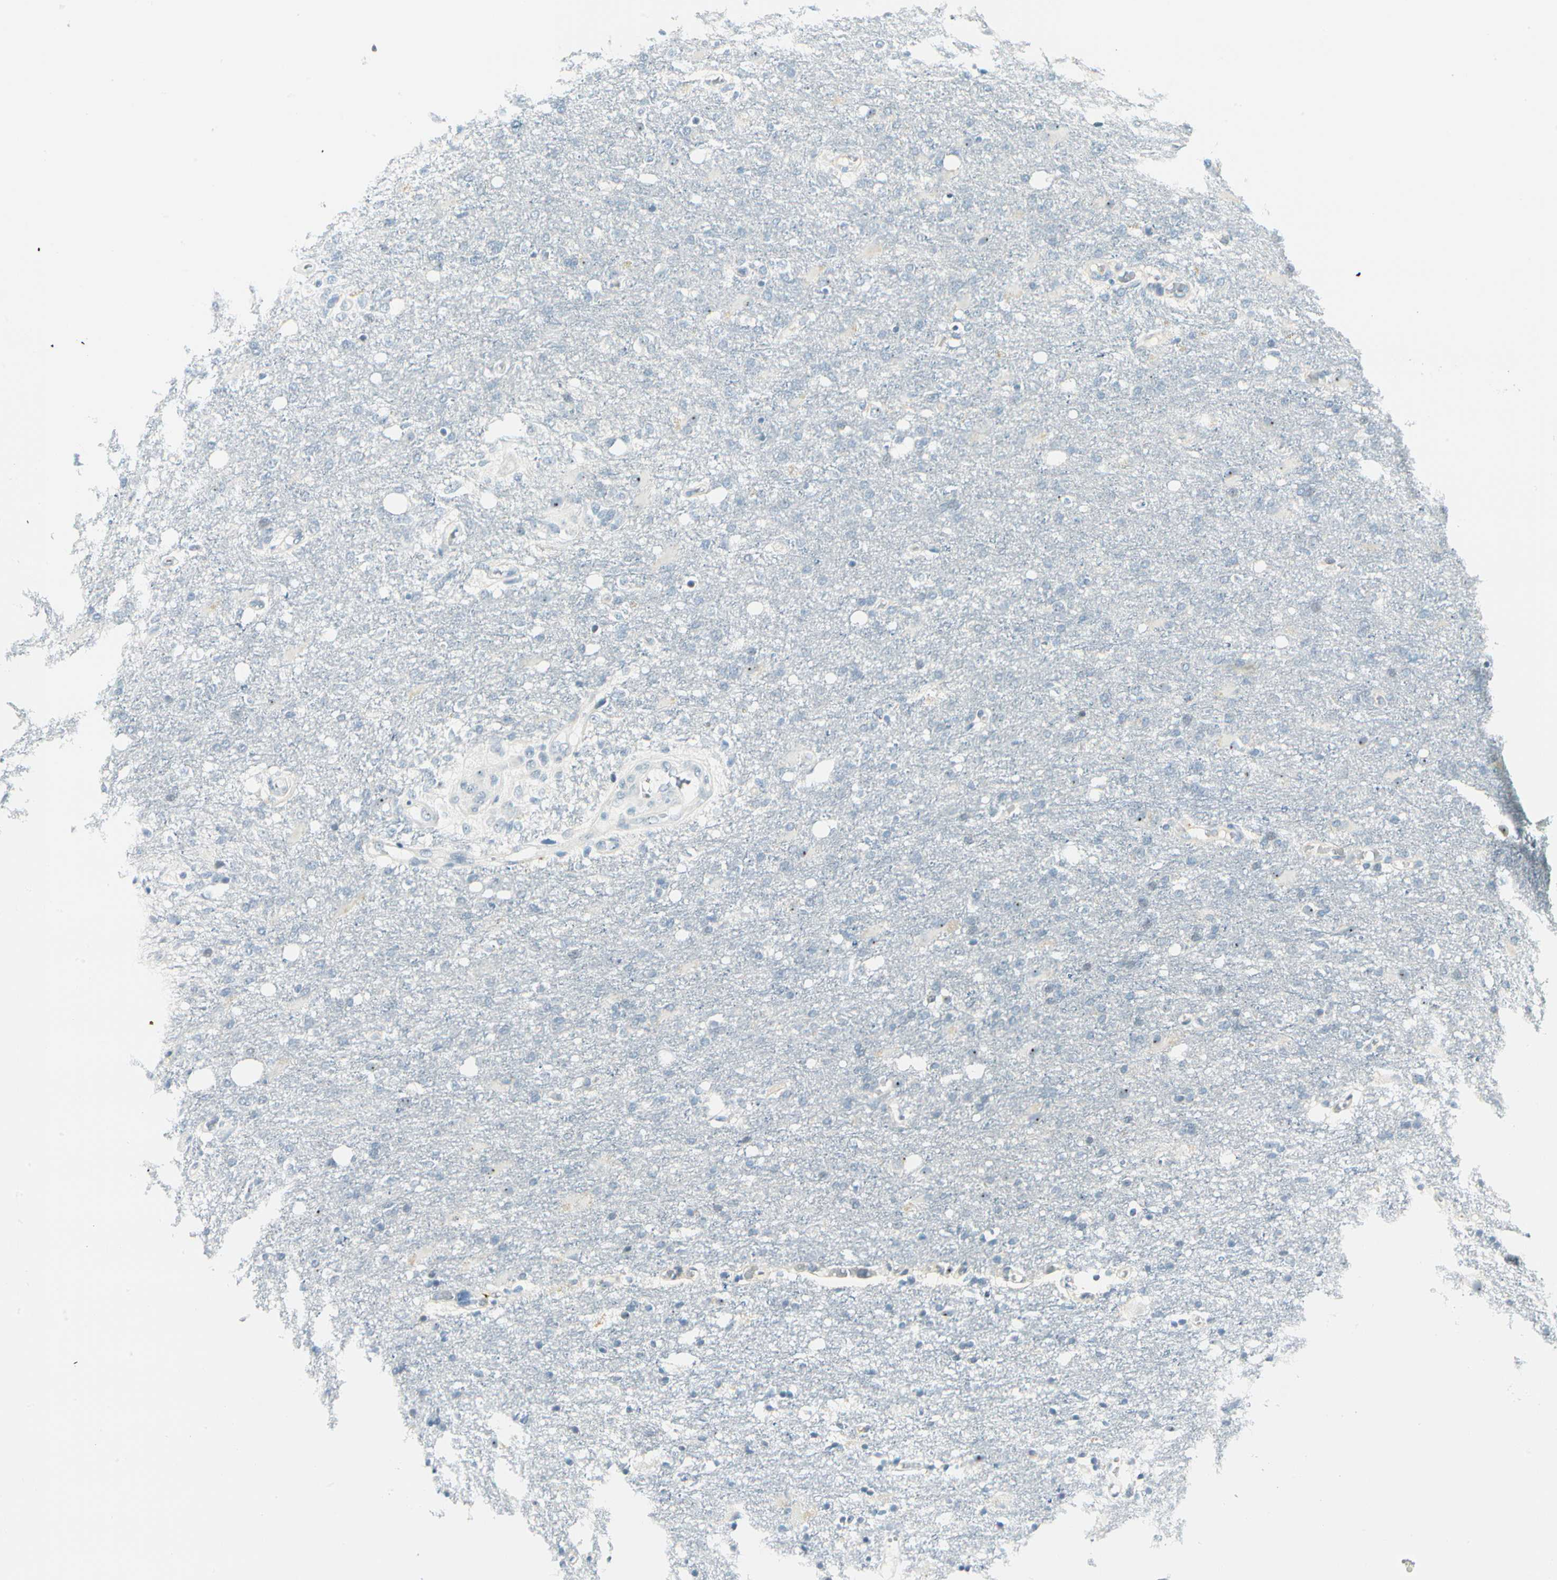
{"staining": {"intensity": "negative", "quantity": "none", "location": "none"}, "tissue": "glioma", "cell_type": "Tumor cells", "image_type": "cancer", "snomed": [{"axis": "morphology", "description": "Normal tissue, NOS"}, {"axis": "morphology", "description": "Glioma, malignant, High grade"}, {"axis": "topography", "description": "Cerebral cortex"}], "caption": "Glioma stained for a protein using IHC exhibits no staining tumor cells.", "gene": "ZSCAN1", "patient": {"sex": "male", "age": 77}}